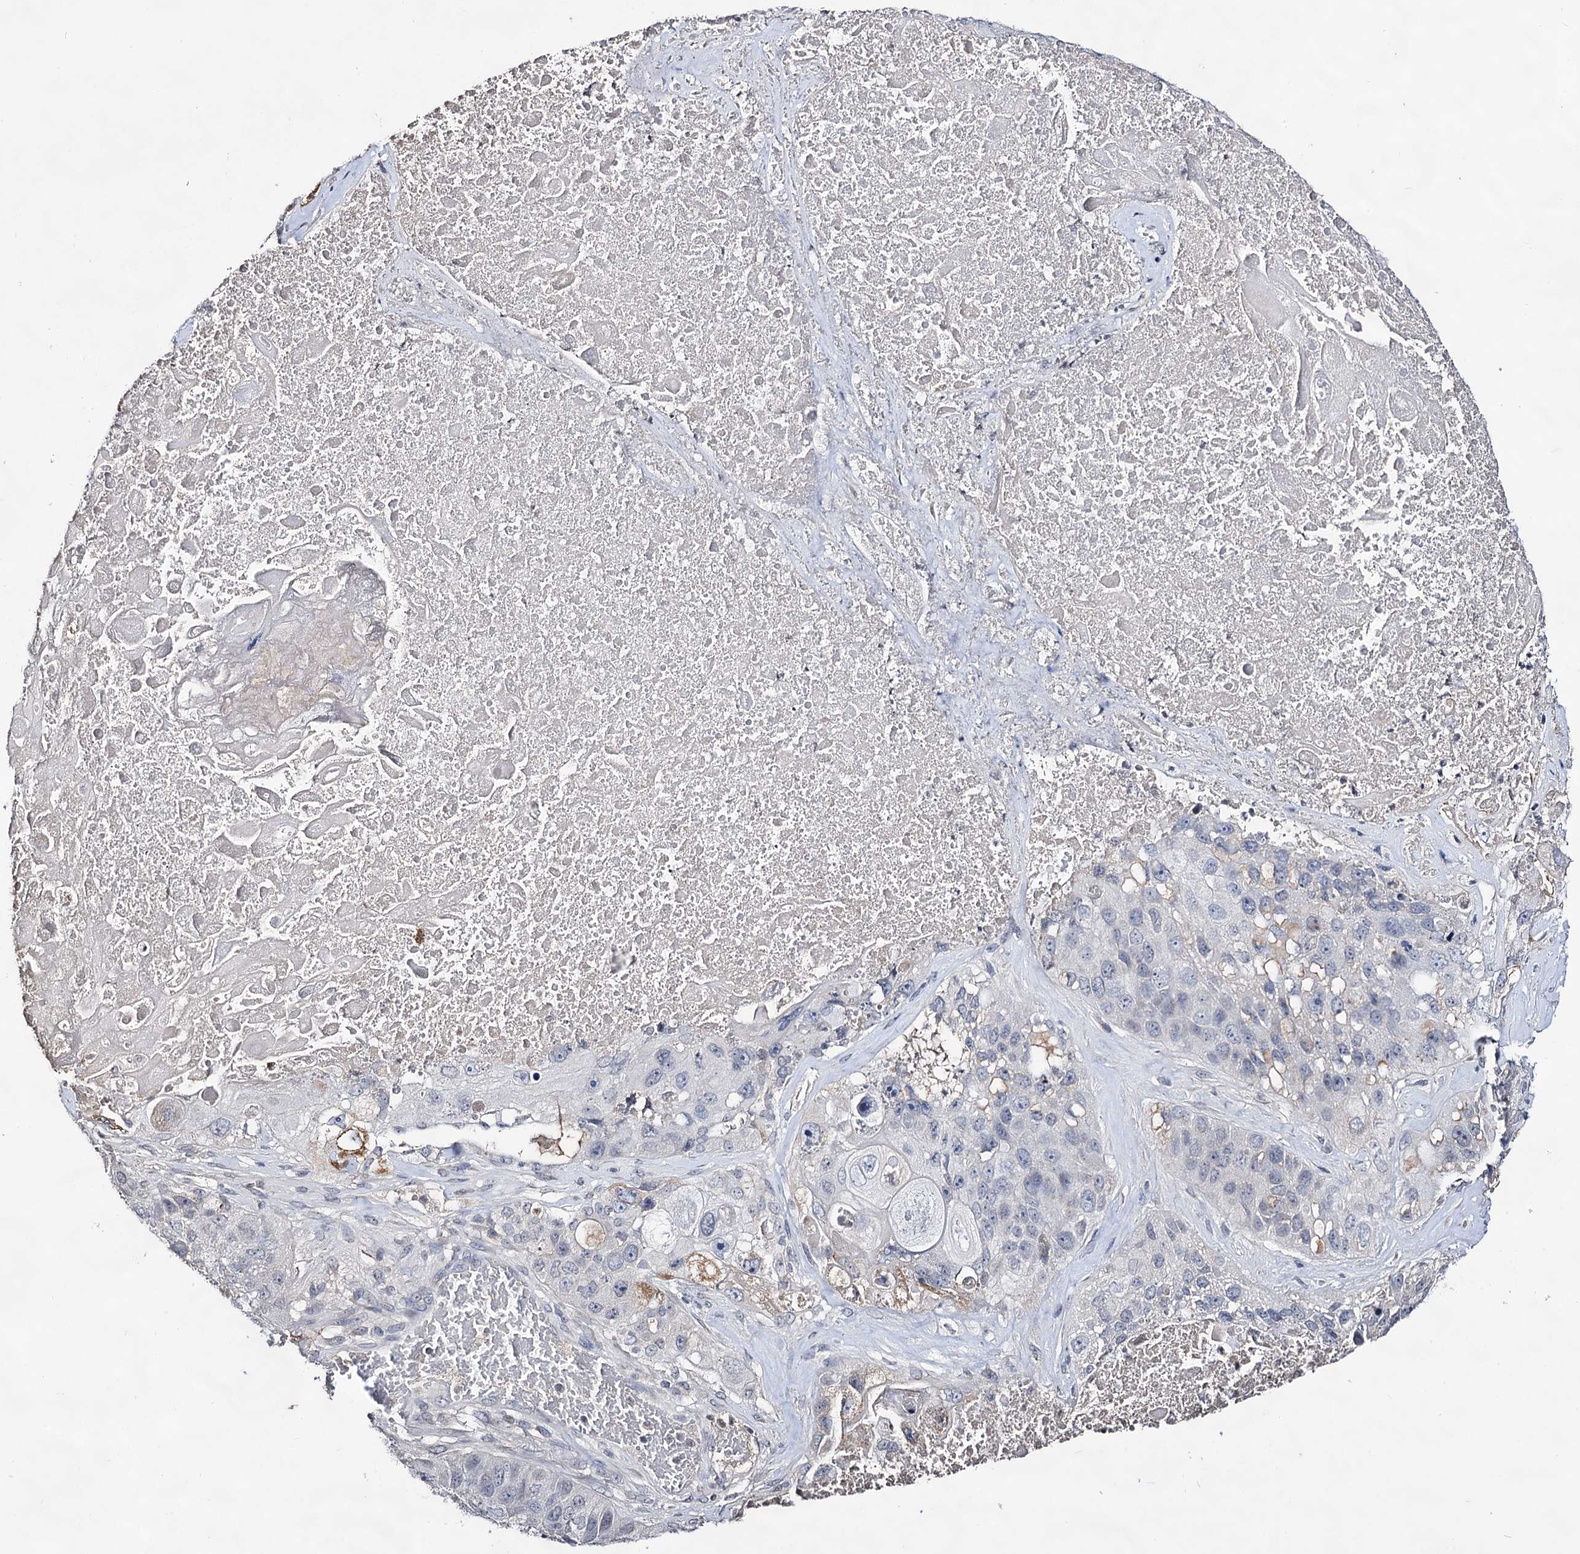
{"staining": {"intensity": "negative", "quantity": "none", "location": "none"}, "tissue": "lung cancer", "cell_type": "Tumor cells", "image_type": "cancer", "snomed": [{"axis": "morphology", "description": "Squamous cell carcinoma, NOS"}, {"axis": "topography", "description": "Lung"}], "caption": "Protein analysis of lung cancer (squamous cell carcinoma) exhibits no significant expression in tumor cells.", "gene": "PLIN1", "patient": {"sex": "male", "age": 61}}